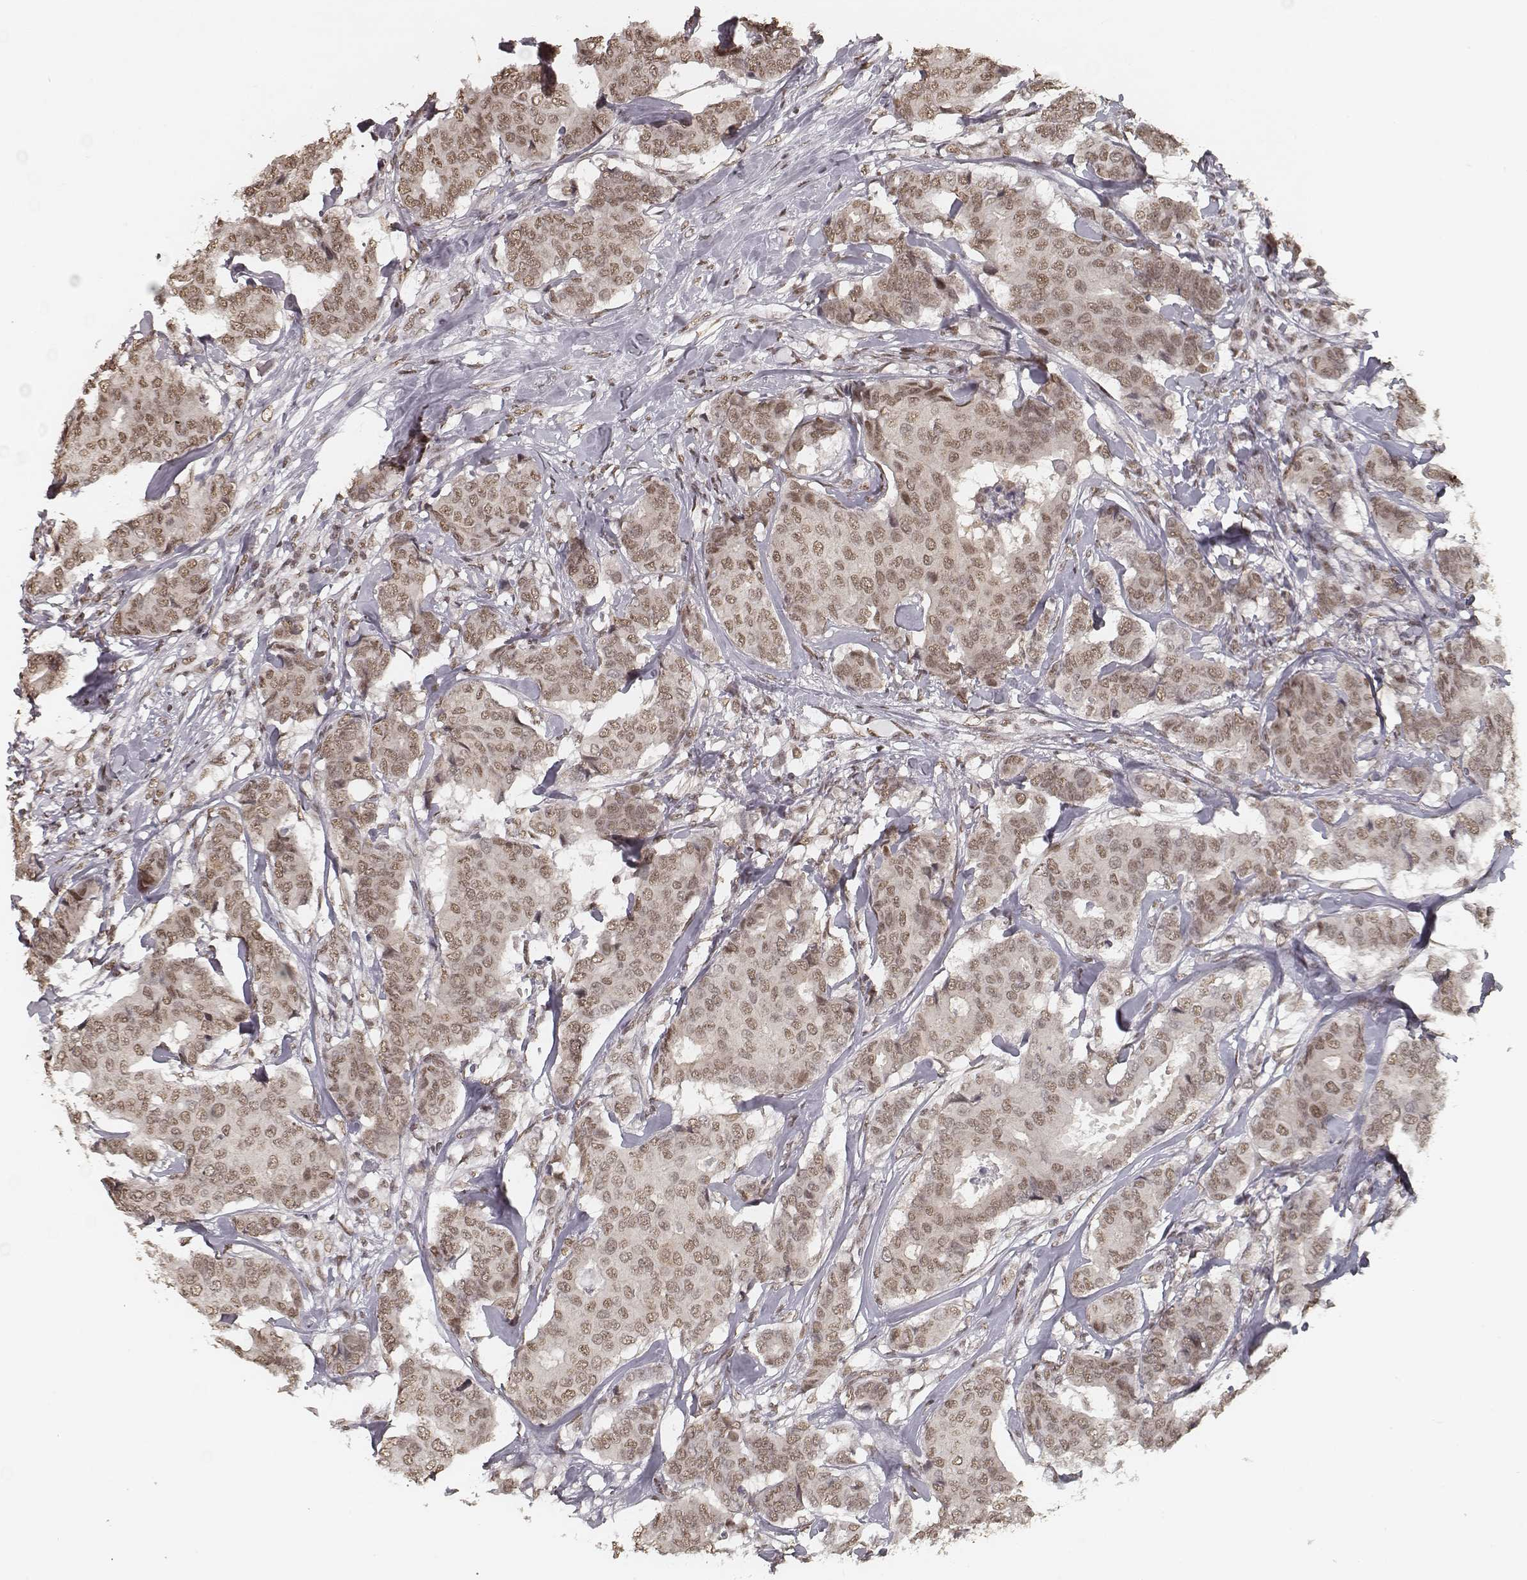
{"staining": {"intensity": "weak", "quantity": ">75%", "location": "nuclear"}, "tissue": "breast cancer", "cell_type": "Tumor cells", "image_type": "cancer", "snomed": [{"axis": "morphology", "description": "Duct carcinoma"}, {"axis": "topography", "description": "Breast"}], "caption": "Protein staining of intraductal carcinoma (breast) tissue displays weak nuclear expression in about >75% of tumor cells.", "gene": "HMGA2", "patient": {"sex": "female", "age": 75}}